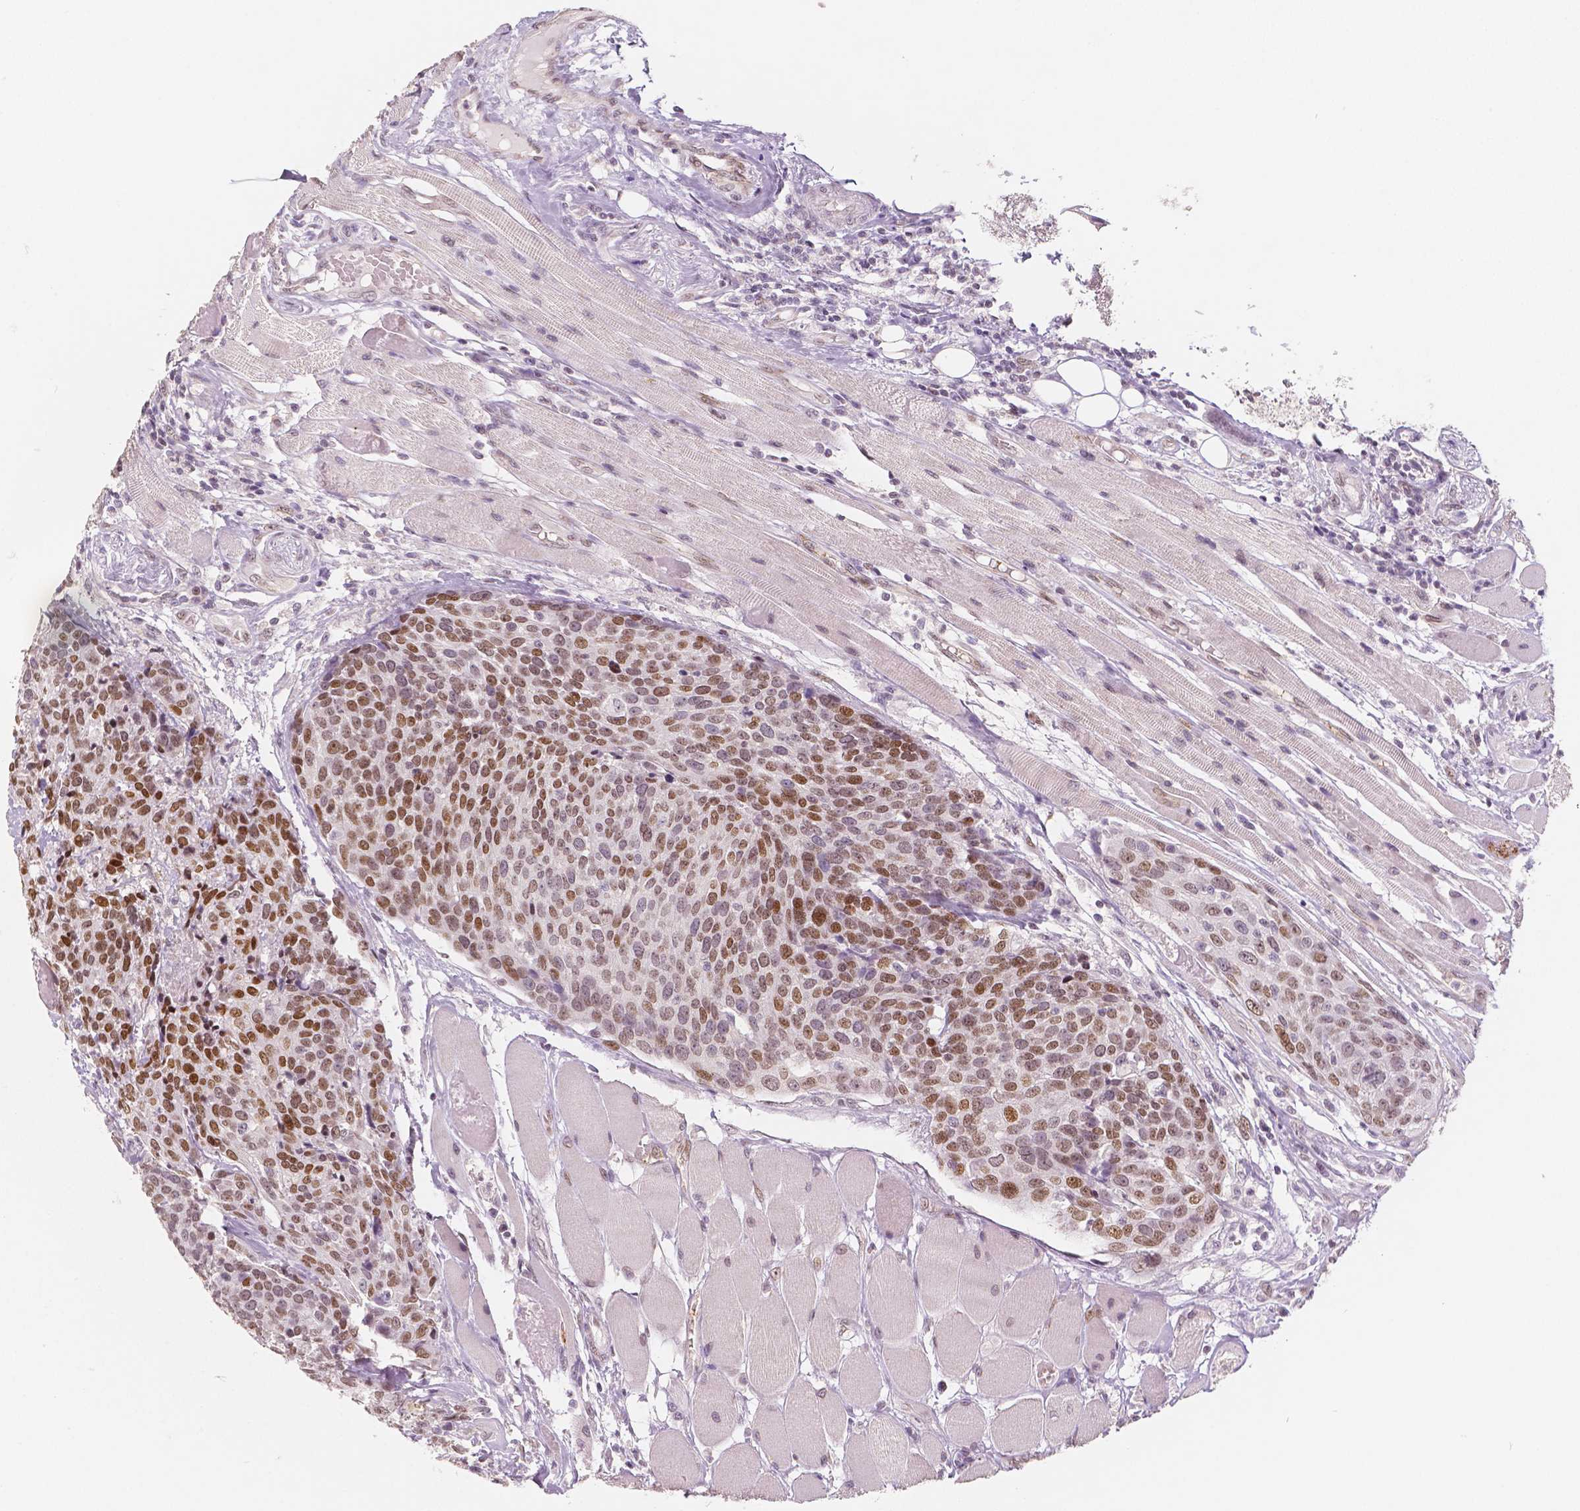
{"staining": {"intensity": "moderate", "quantity": ">75%", "location": "nuclear"}, "tissue": "head and neck cancer", "cell_type": "Tumor cells", "image_type": "cancer", "snomed": [{"axis": "morphology", "description": "Squamous cell carcinoma, NOS"}, {"axis": "topography", "description": "Oral tissue"}, {"axis": "topography", "description": "Head-Neck"}], "caption": "An image of human head and neck cancer stained for a protein reveals moderate nuclear brown staining in tumor cells.", "gene": "KDM5B", "patient": {"sex": "male", "age": 64}}